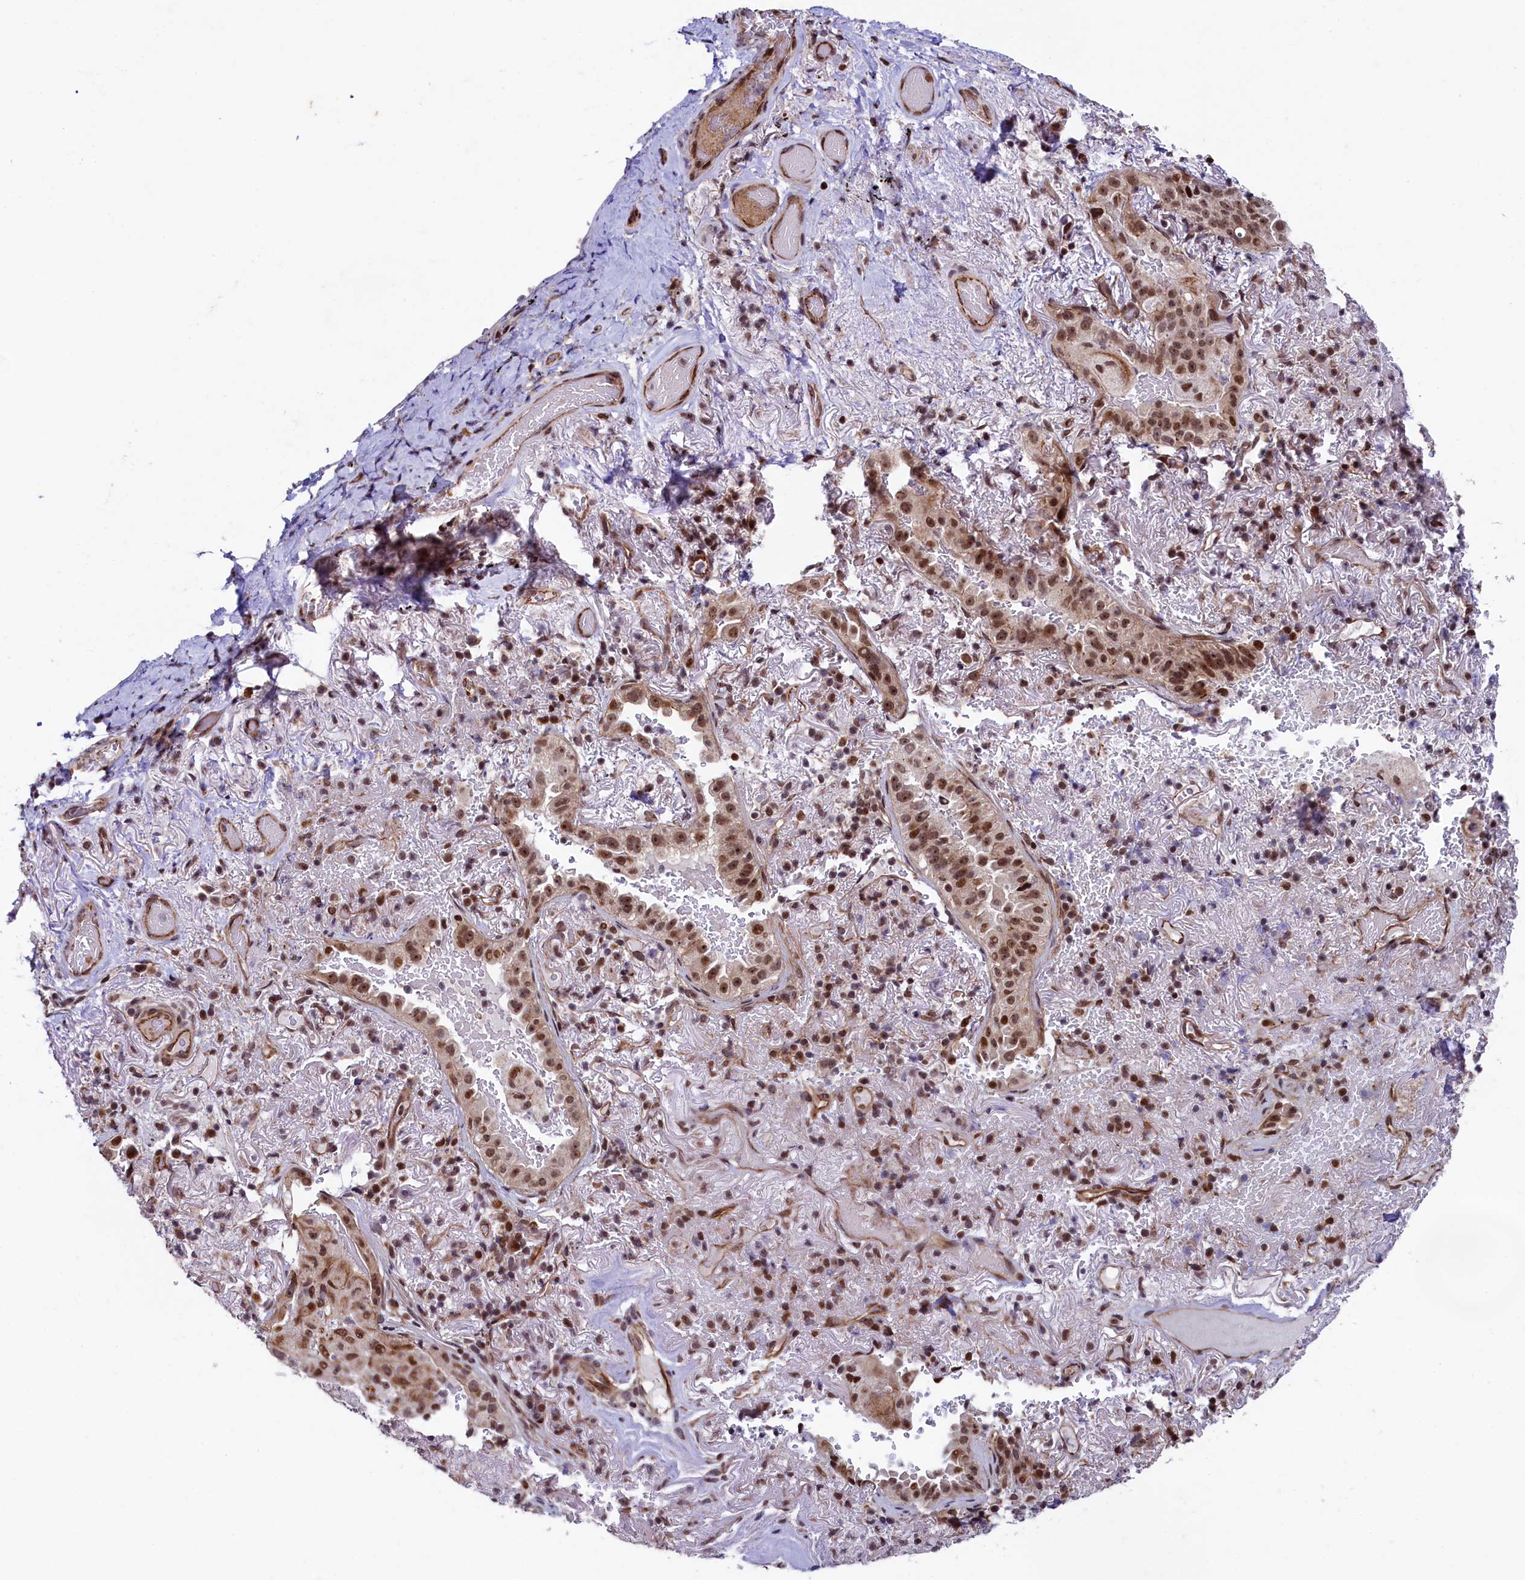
{"staining": {"intensity": "moderate", "quantity": ">75%", "location": "nuclear"}, "tissue": "lung cancer", "cell_type": "Tumor cells", "image_type": "cancer", "snomed": [{"axis": "morphology", "description": "Adenocarcinoma, NOS"}, {"axis": "topography", "description": "Lung"}], "caption": "Protein expression by immunohistochemistry (IHC) reveals moderate nuclear staining in about >75% of tumor cells in lung cancer (adenocarcinoma).", "gene": "LEO1", "patient": {"sex": "female", "age": 69}}